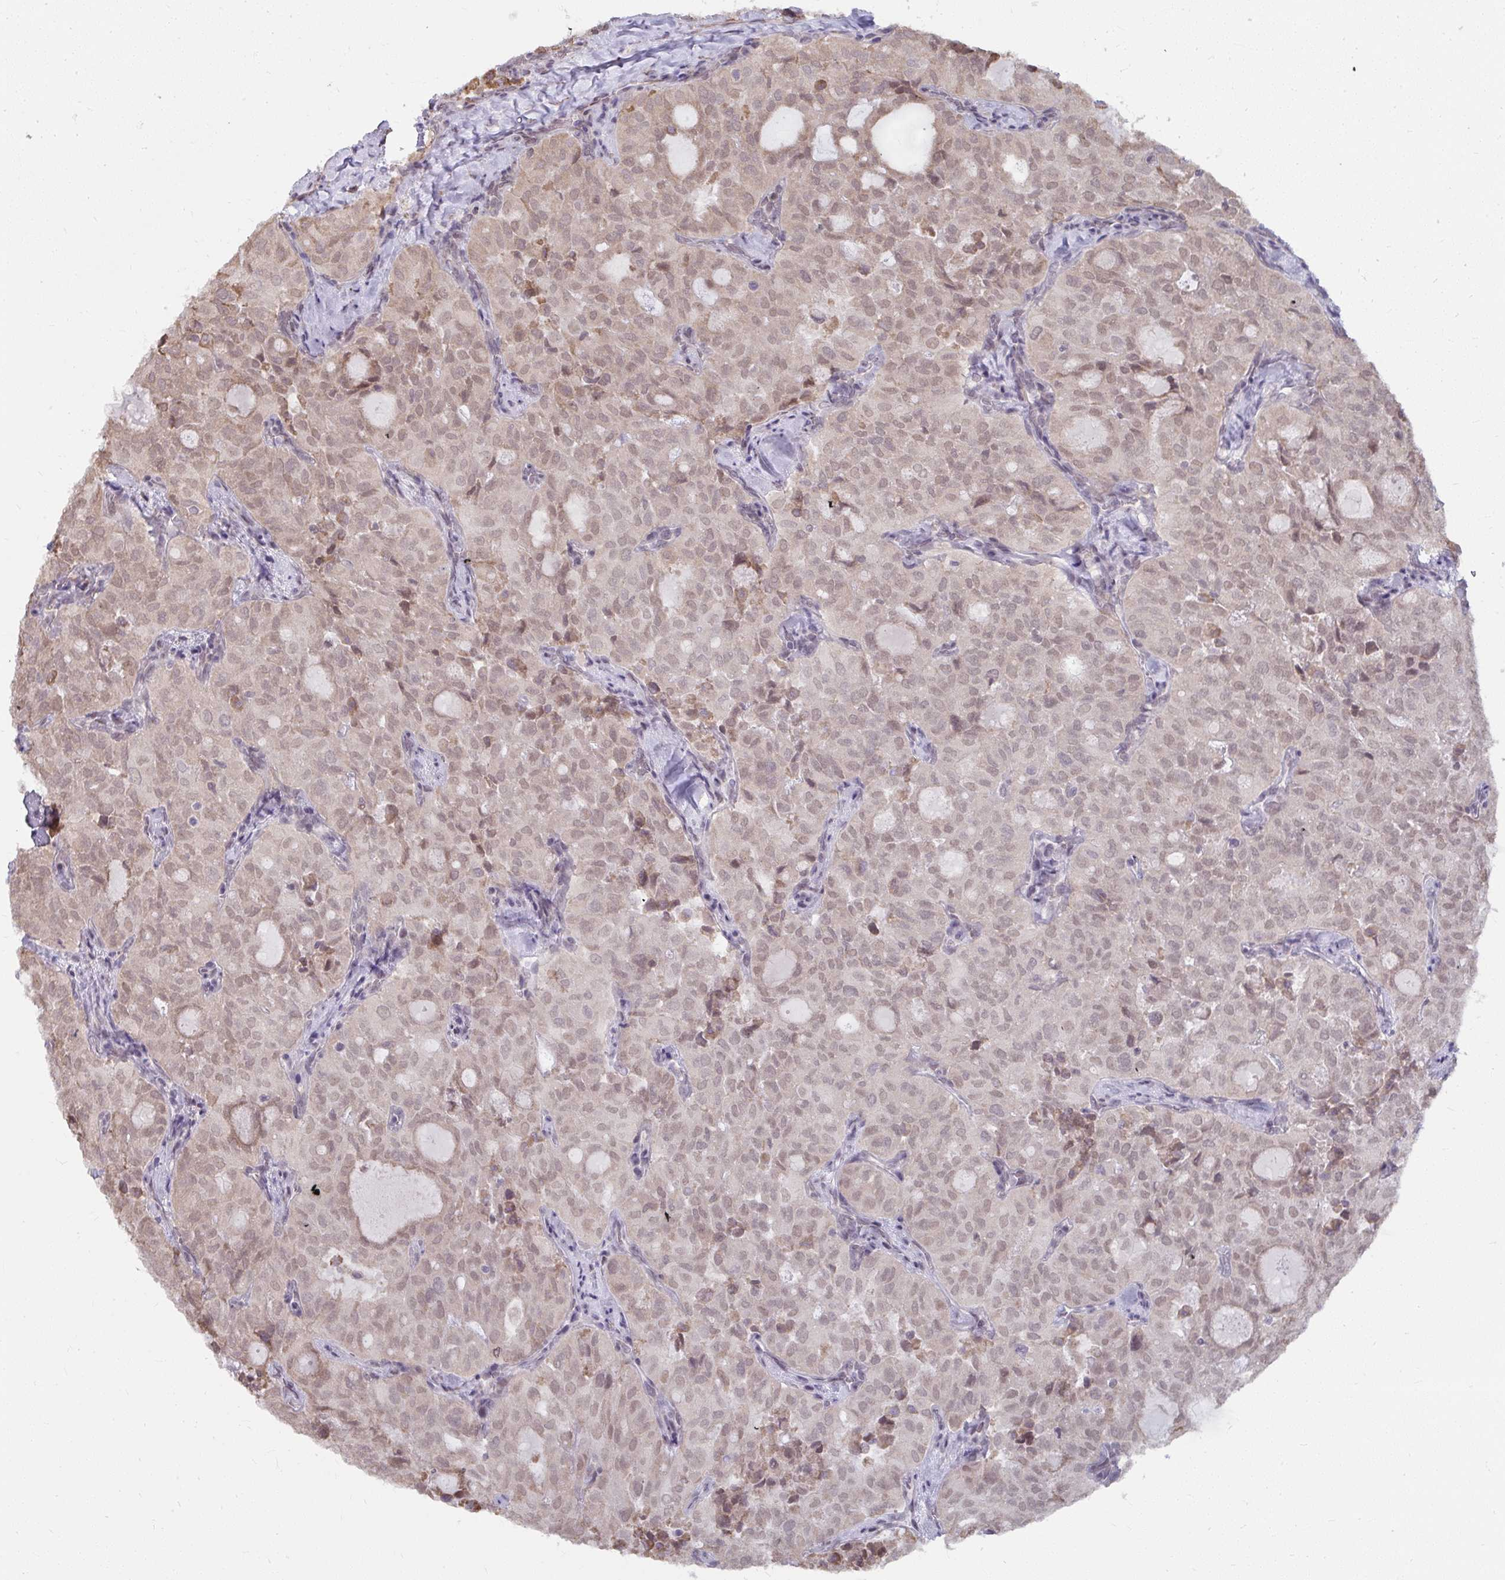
{"staining": {"intensity": "weak", "quantity": ">75%", "location": "cytoplasmic/membranous,nuclear"}, "tissue": "thyroid cancer", "cell_type": "Tumor cells", "image_type": "cancer", "snomed": [{"axis": "morphology", "description": "Follicular adenoma carcinoma, NOS"}, {"axis": "topography", "description": "Thyroid gland"}], "caption": "Protein analysis of follicular adenoma carcinoma (thyroid) tissue exhibits weak cytoplasmic/membranous and nuclear expression in approximately >75% of tumor cells.", "gene": "NMNAT1", "patient": {"sex": "male", "age": 75}}